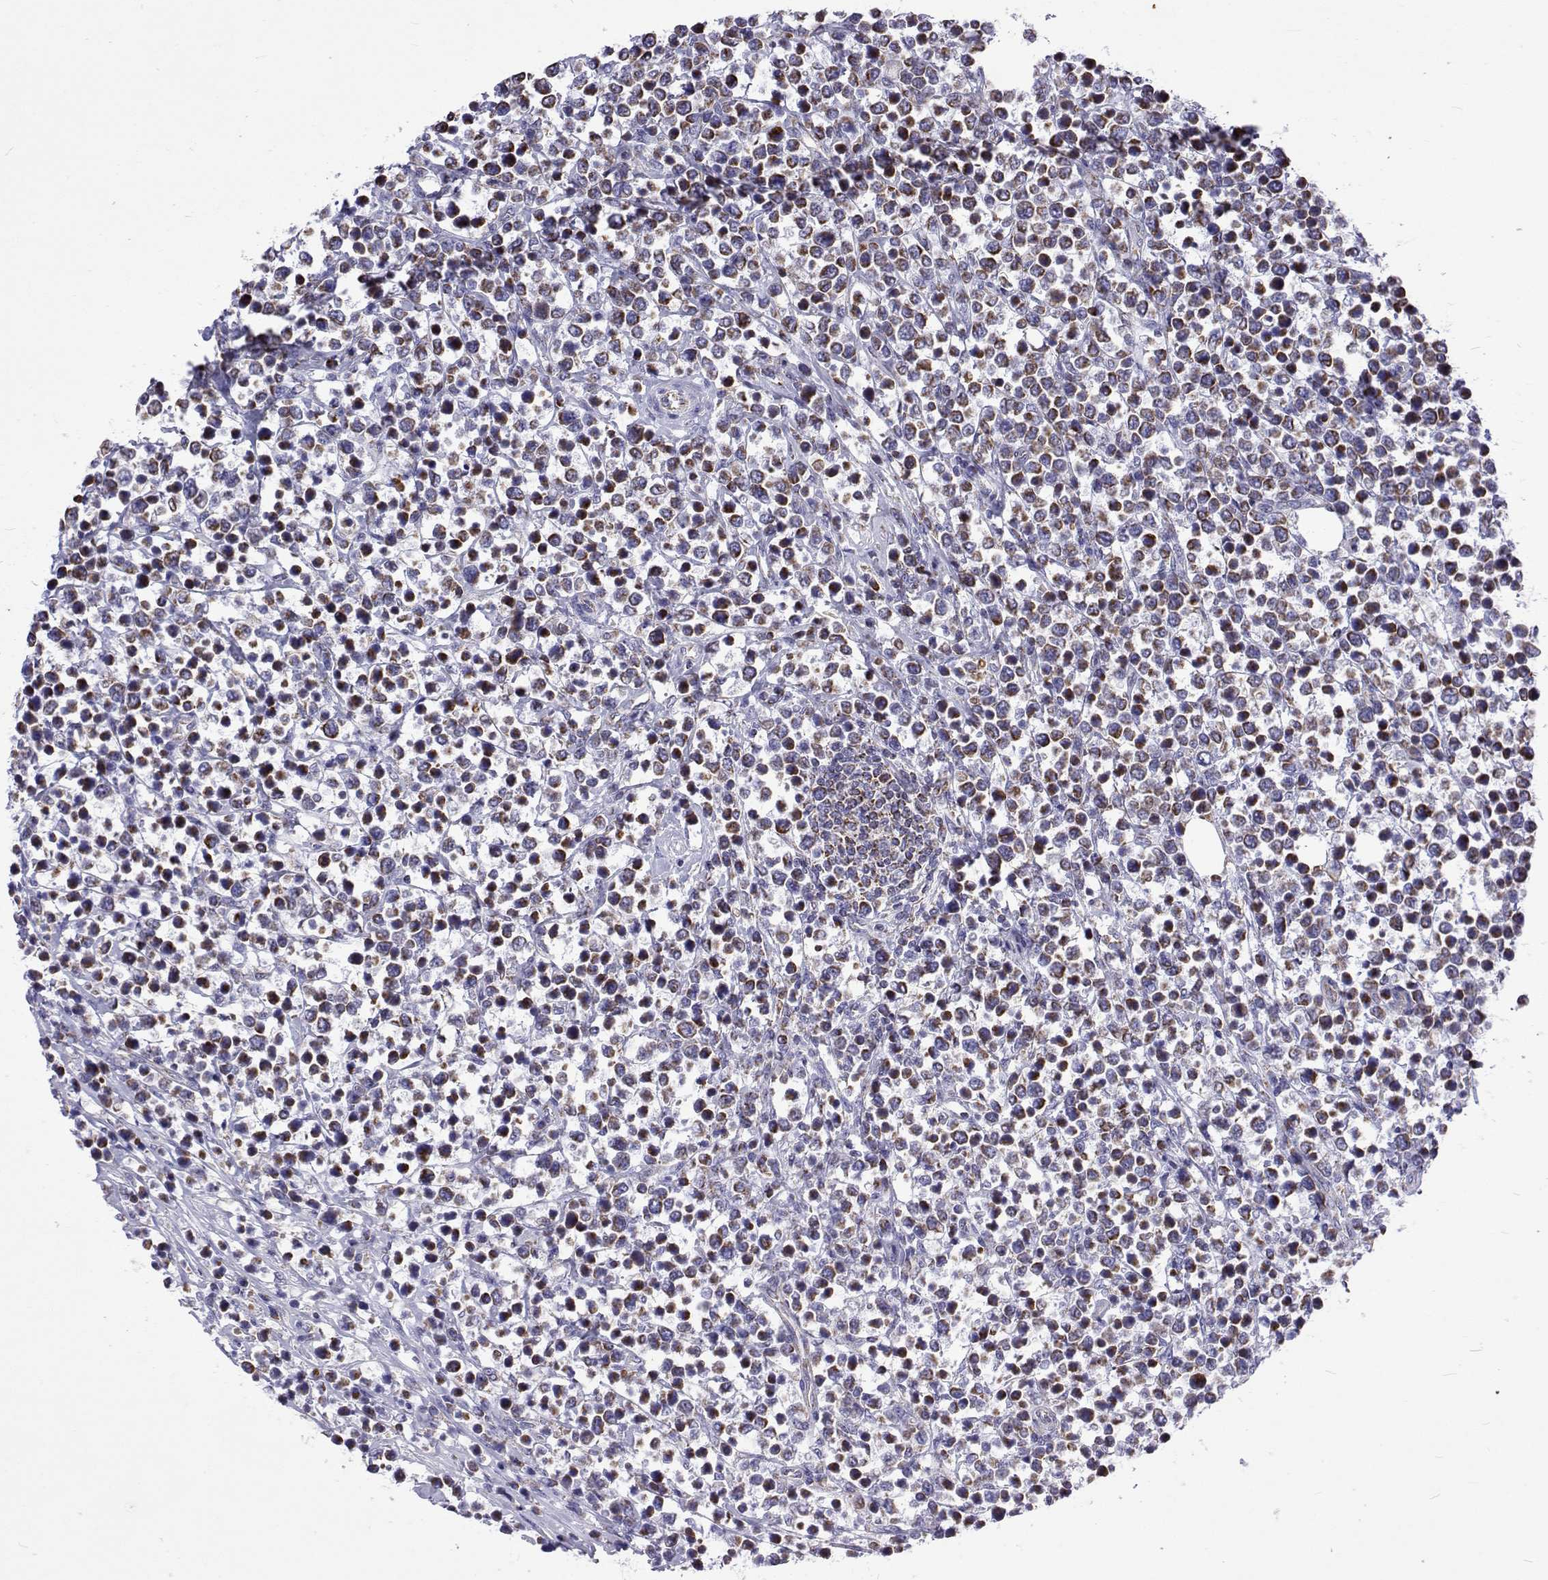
{"staining": {"intensity": "negative", "quantity": "none", "location": "none"}, "tissue": "lymphoma", "cell_type": "Tumor cells", "image_type": "cancer", "snomed": [{"axis": "morphology", "description": "Malignant lymphoma, non-Hodgkin's type, High grade"}, {"axis": "topography", "description": "Soft tissue"}], "caption": "Tumor cells are negative for protein expression in human lymphoma.", "gene": "MCCC2", "patient": {"sex": "female", "age": 56}}